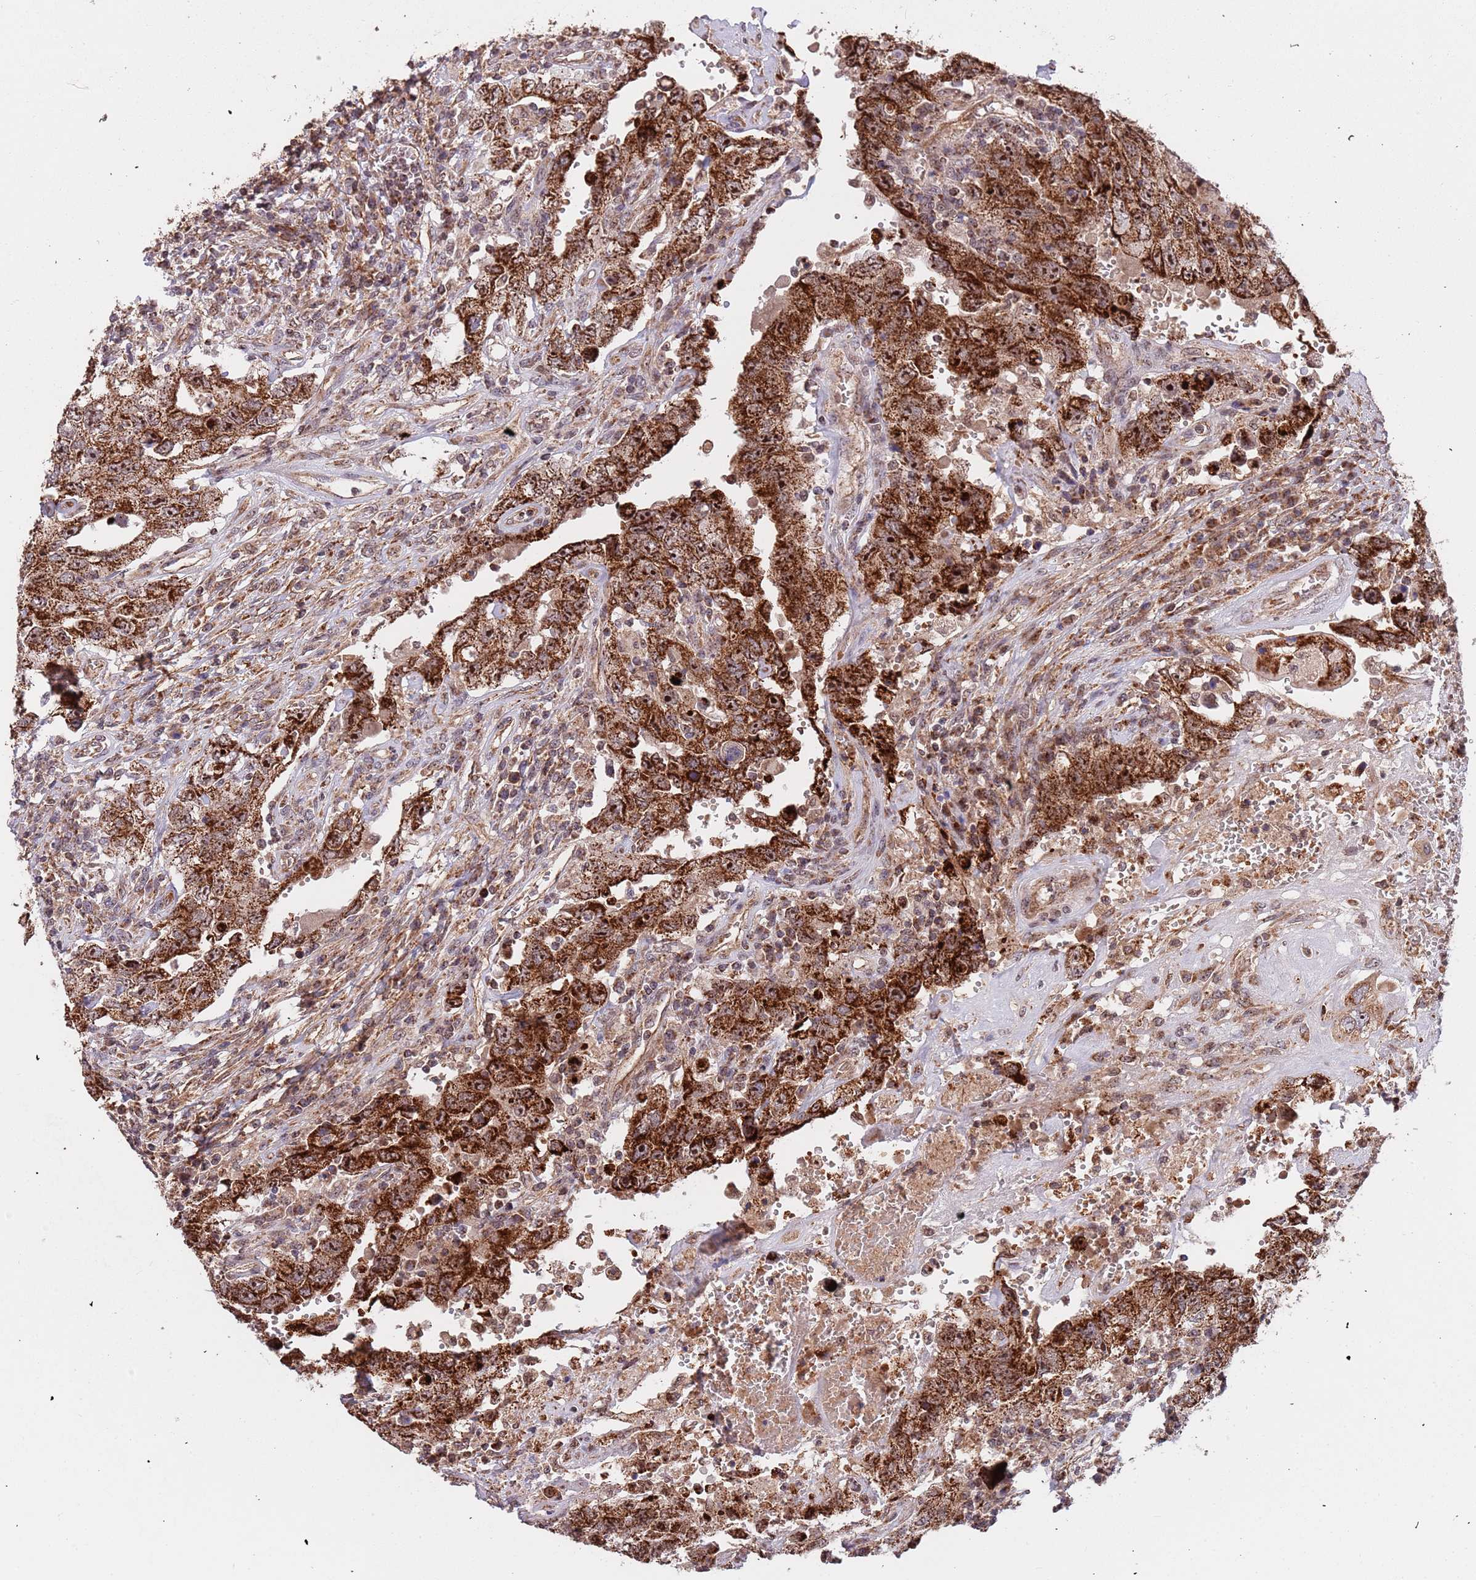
{"staining": {"intensity": "strong", "quantity": ">75%", "location": "cytoplasmic/membranous"}, "tissue": "testis cancer", "cell_type": "Tumor cells", "image_type": "cancer", "snomed": [{"axis": "morphology", "description": "Carcinoma, Embryonal, NOS"}, {"axis": "topography", "description": "Testis"}], "caption": "This is a histology image of IHC staining of embryonal carcinoma (testis), which shows strong expression in the cytoplasmic/membranous of tumor cells.", "gene": "DCHS1", "patient": {"sex": "male", "age": 26}}